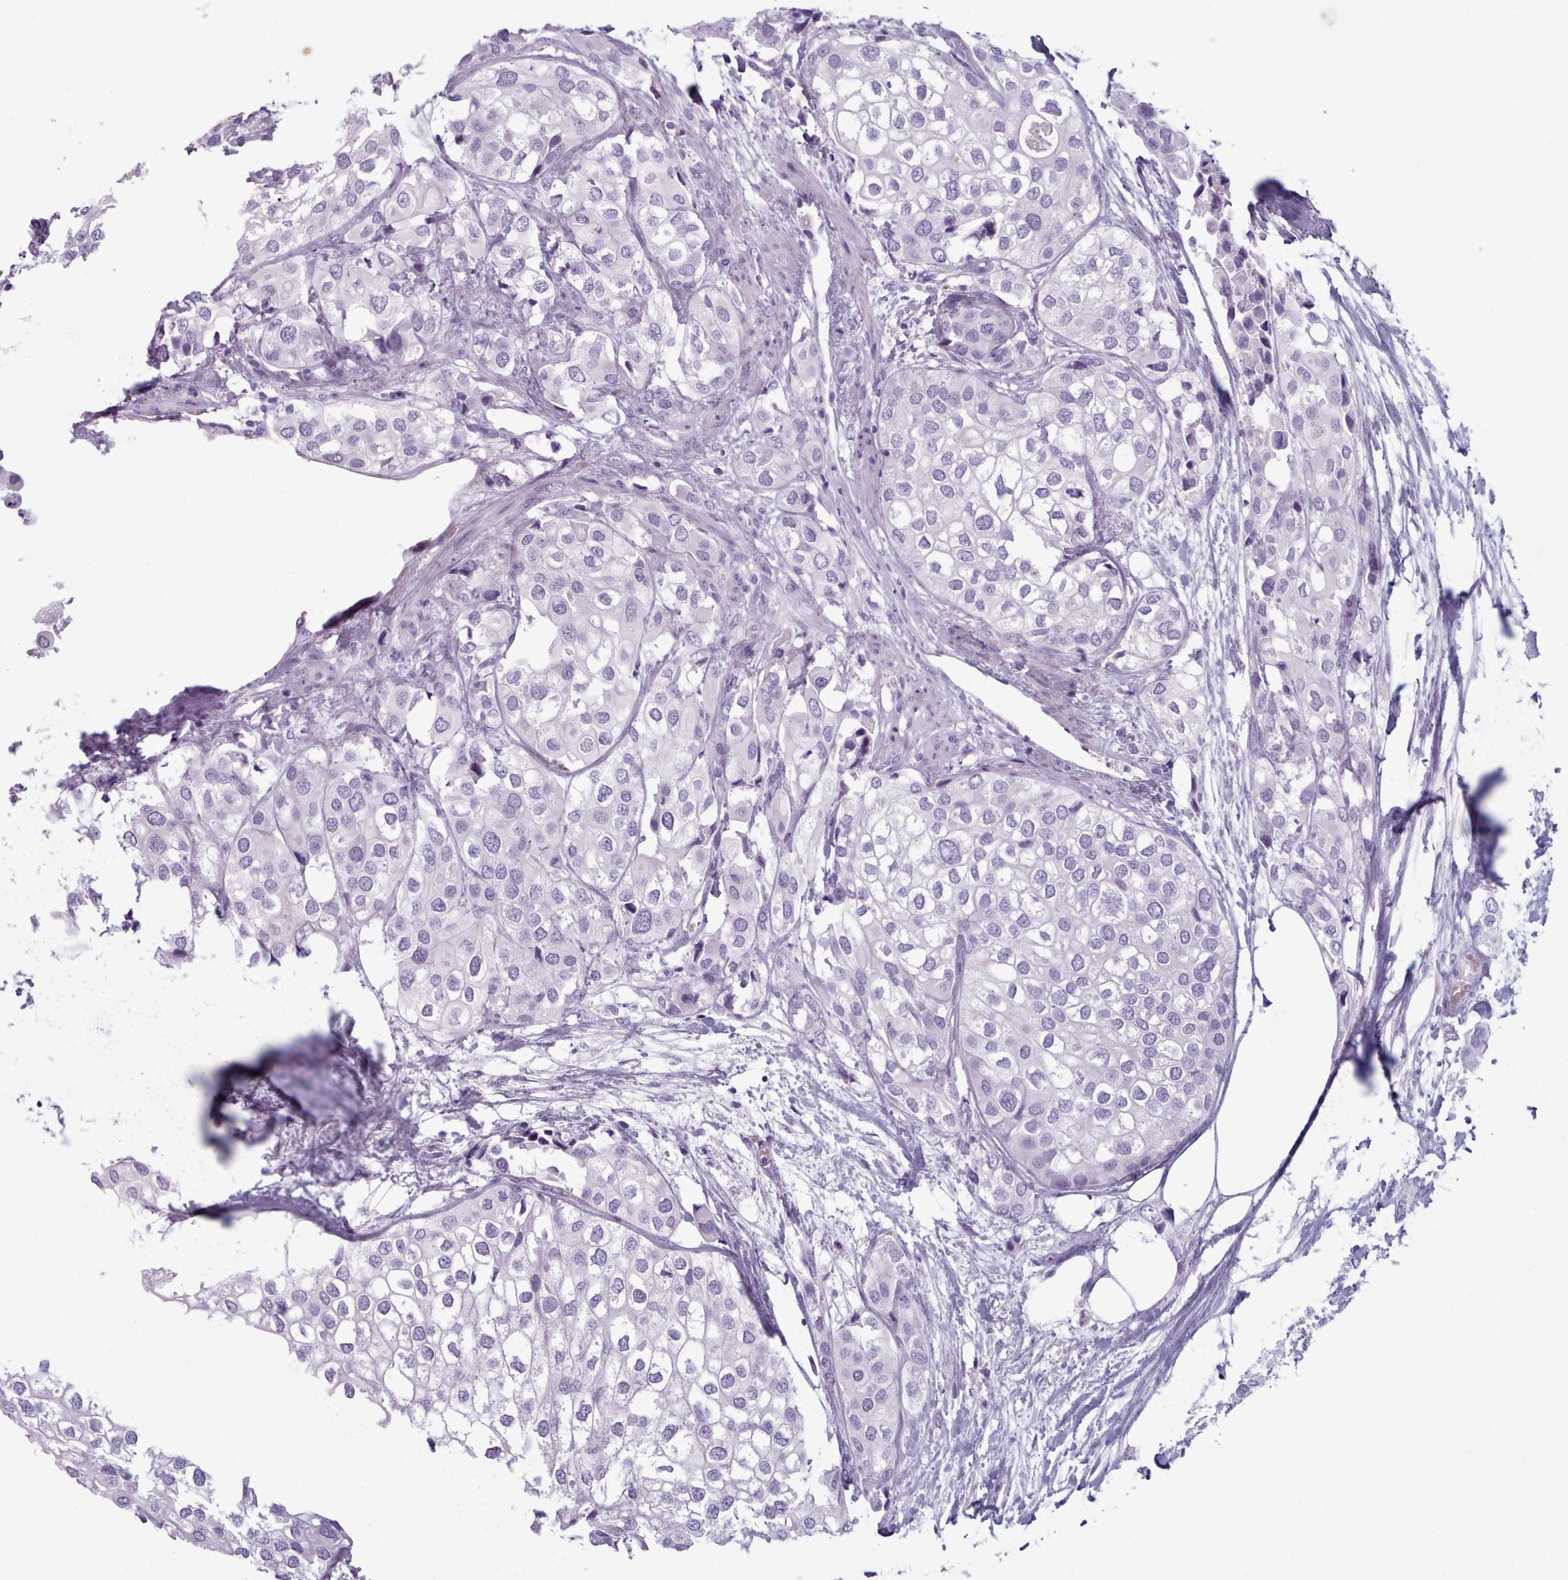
{"staining": {"intensity": "negative", "quantity": "none", "location": "none"}, "tissue": "urothelial cancer", "cell_type": "Tumor cells", "image_type": "cancer", "snomed": [{"axis": "morphology", "description": "Urothelial carcinoma, High grade"}, {"axis": "topography", "description": "Urinary bladder"}], "caption": "Human high-grade urothelial carcinoma stained for a protein using IHC shows no staining in tumor cells.", "gene": "ZNF43", "patient": {"sex": "male", "age": 64}}